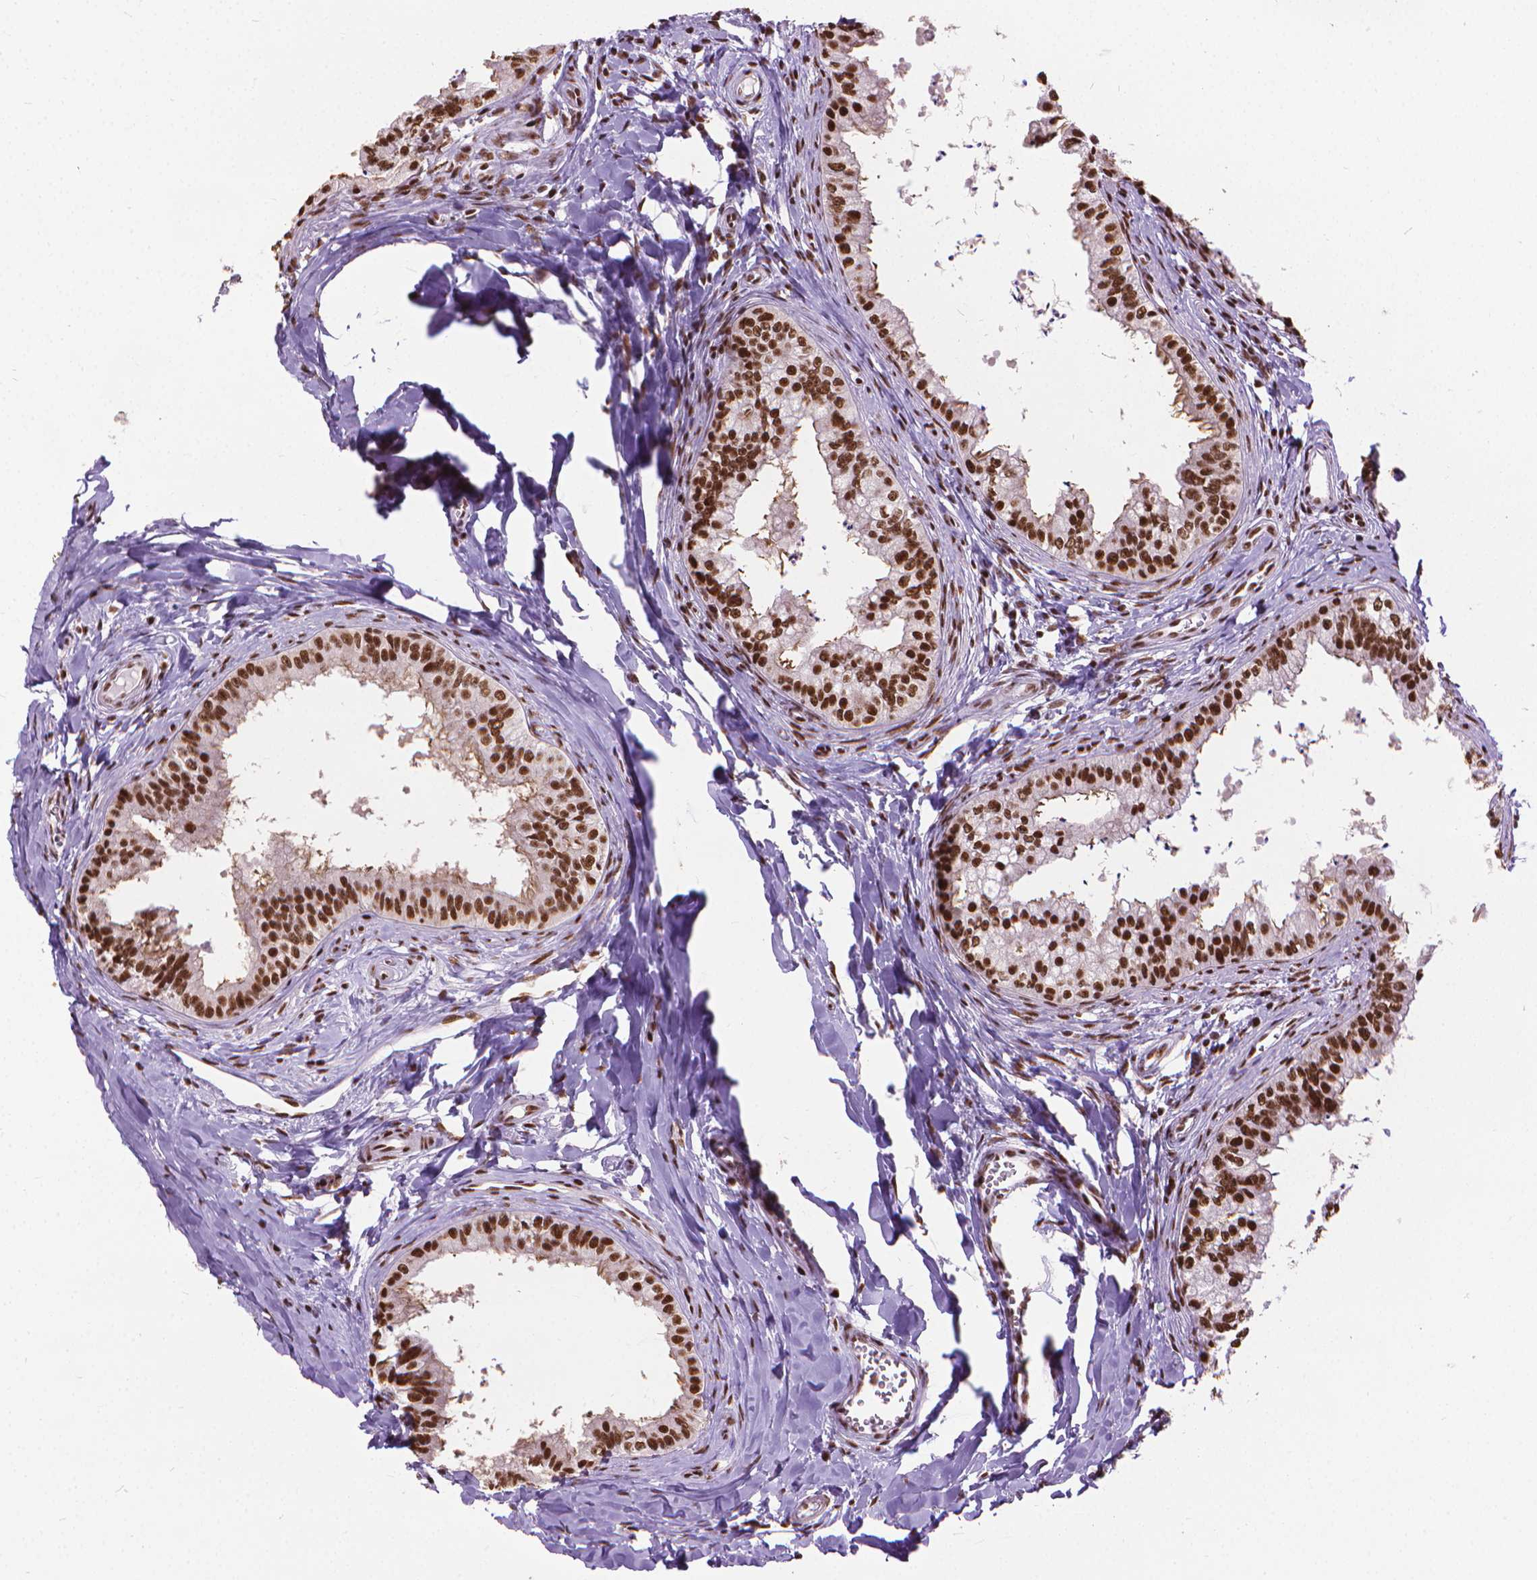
{"staining": {"intensity": "strong", "quantity": ">75%", "location": "nuclear"}, "tissue": "epididymis", "cell_type": "Glandular cells", "image_type": "normal", "snomed": [{"axis": "morphology", "description": "Normal tissue, NOS"}, {"axis": "topography", "description": "Epididymis"}], "caption": "A brown stain labels strong nuclear staining of a protein in glandular cells of benign epididymis.", "gene": "AKAP8", "patient": {"sex": "male", "age": 24}}